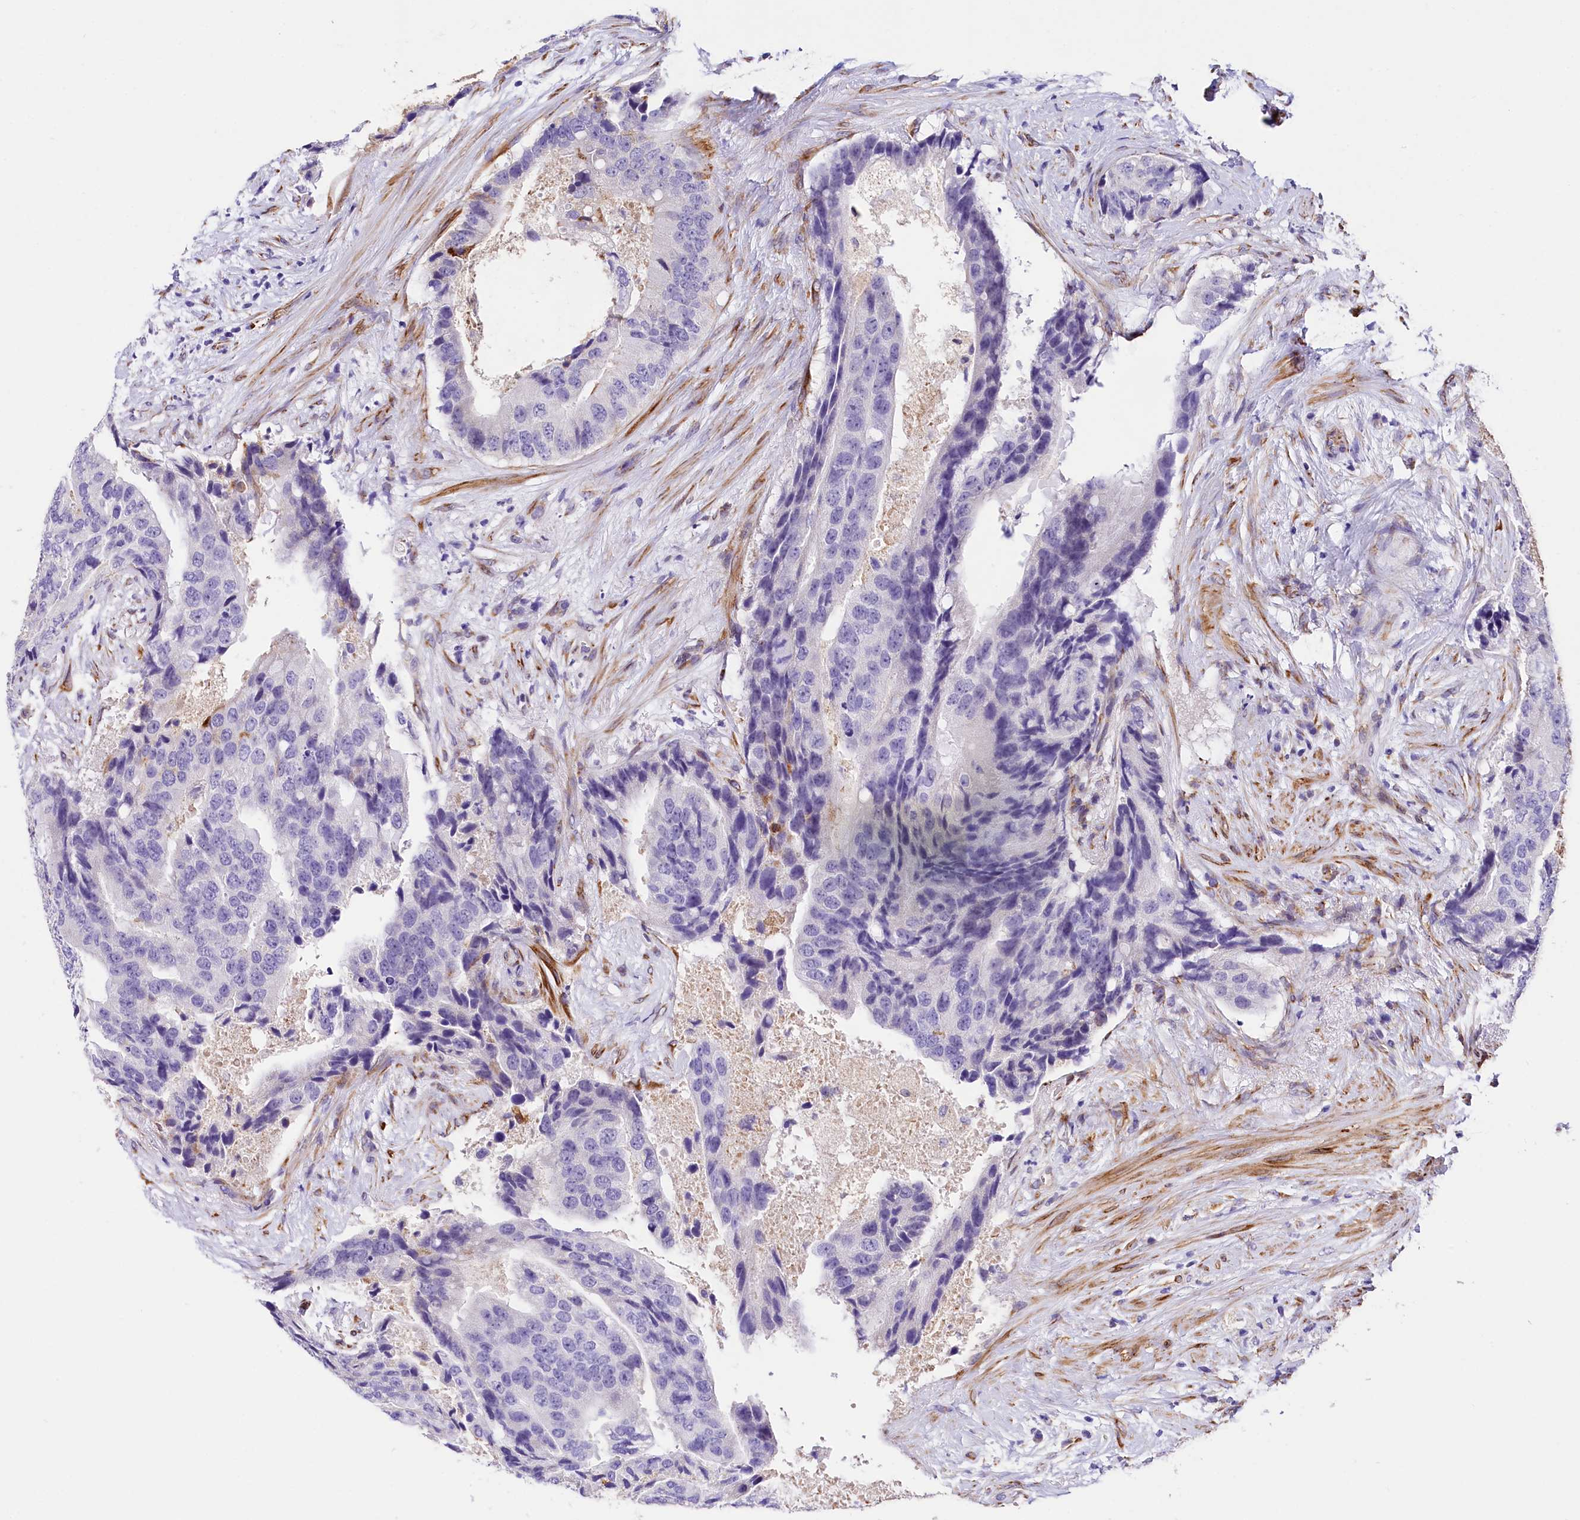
{"staining": {"intensity": "negative", "quantity": "none", "location": "none"}, "tissue": "prostate cancer", "cell_type": "Tumor cells", "image_type": "cancer", "snomed": [{"axis": "morphology", "description": "Adenocarcinoma, High grade"}, {"axis": "topography", "description": "Prostate"}], "caption": "Immunohistochemical staining of human prostate adenocarcinoma (high-grade) demonstrates no significant positivity in tumor cells.", "gene": "ITGA1", "patient": {"sex": "male", "age": 70}}